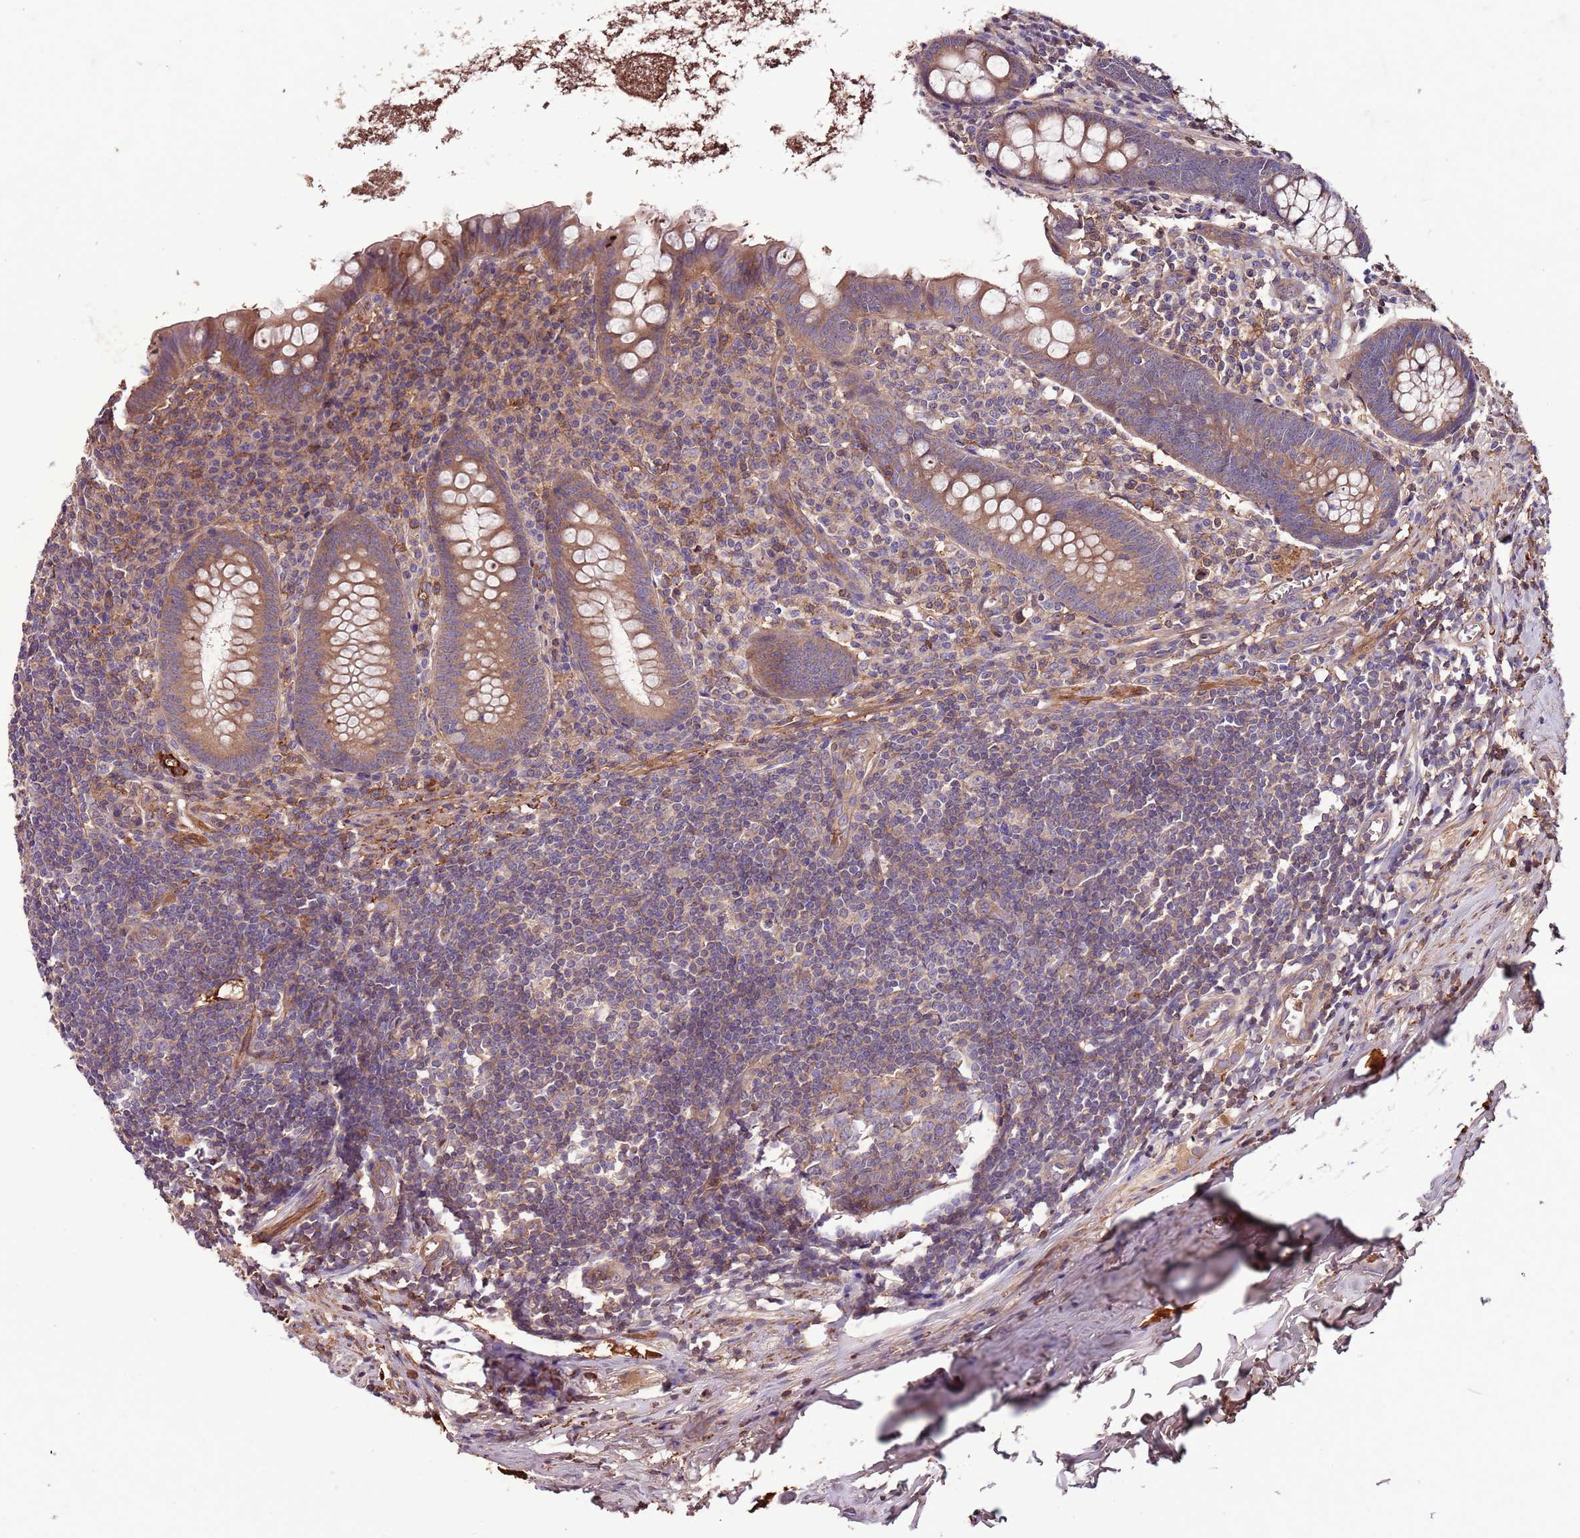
{"staining": {"intensity": "moderate", "quantity": ">75%", "location": "cytoplasmic/membranous"}, "tissue": "appendix", "cell_type": "Glandular cells", "image_type": "normal", "snomed": [{"axis": "morphology", "description": "Normal tissue, NOS"}, {"axis": "topography", "description": "Appendix"}], "caption": "Immunohistochemistry histopathology image of normal appendix stained for a protein (brown), which reveals medium levels of moderate cytoplasmic/membranous positivity in about >75% of glandular cells.", "gene": "DENR", "patient": {"sex": "female", "age": 51}}